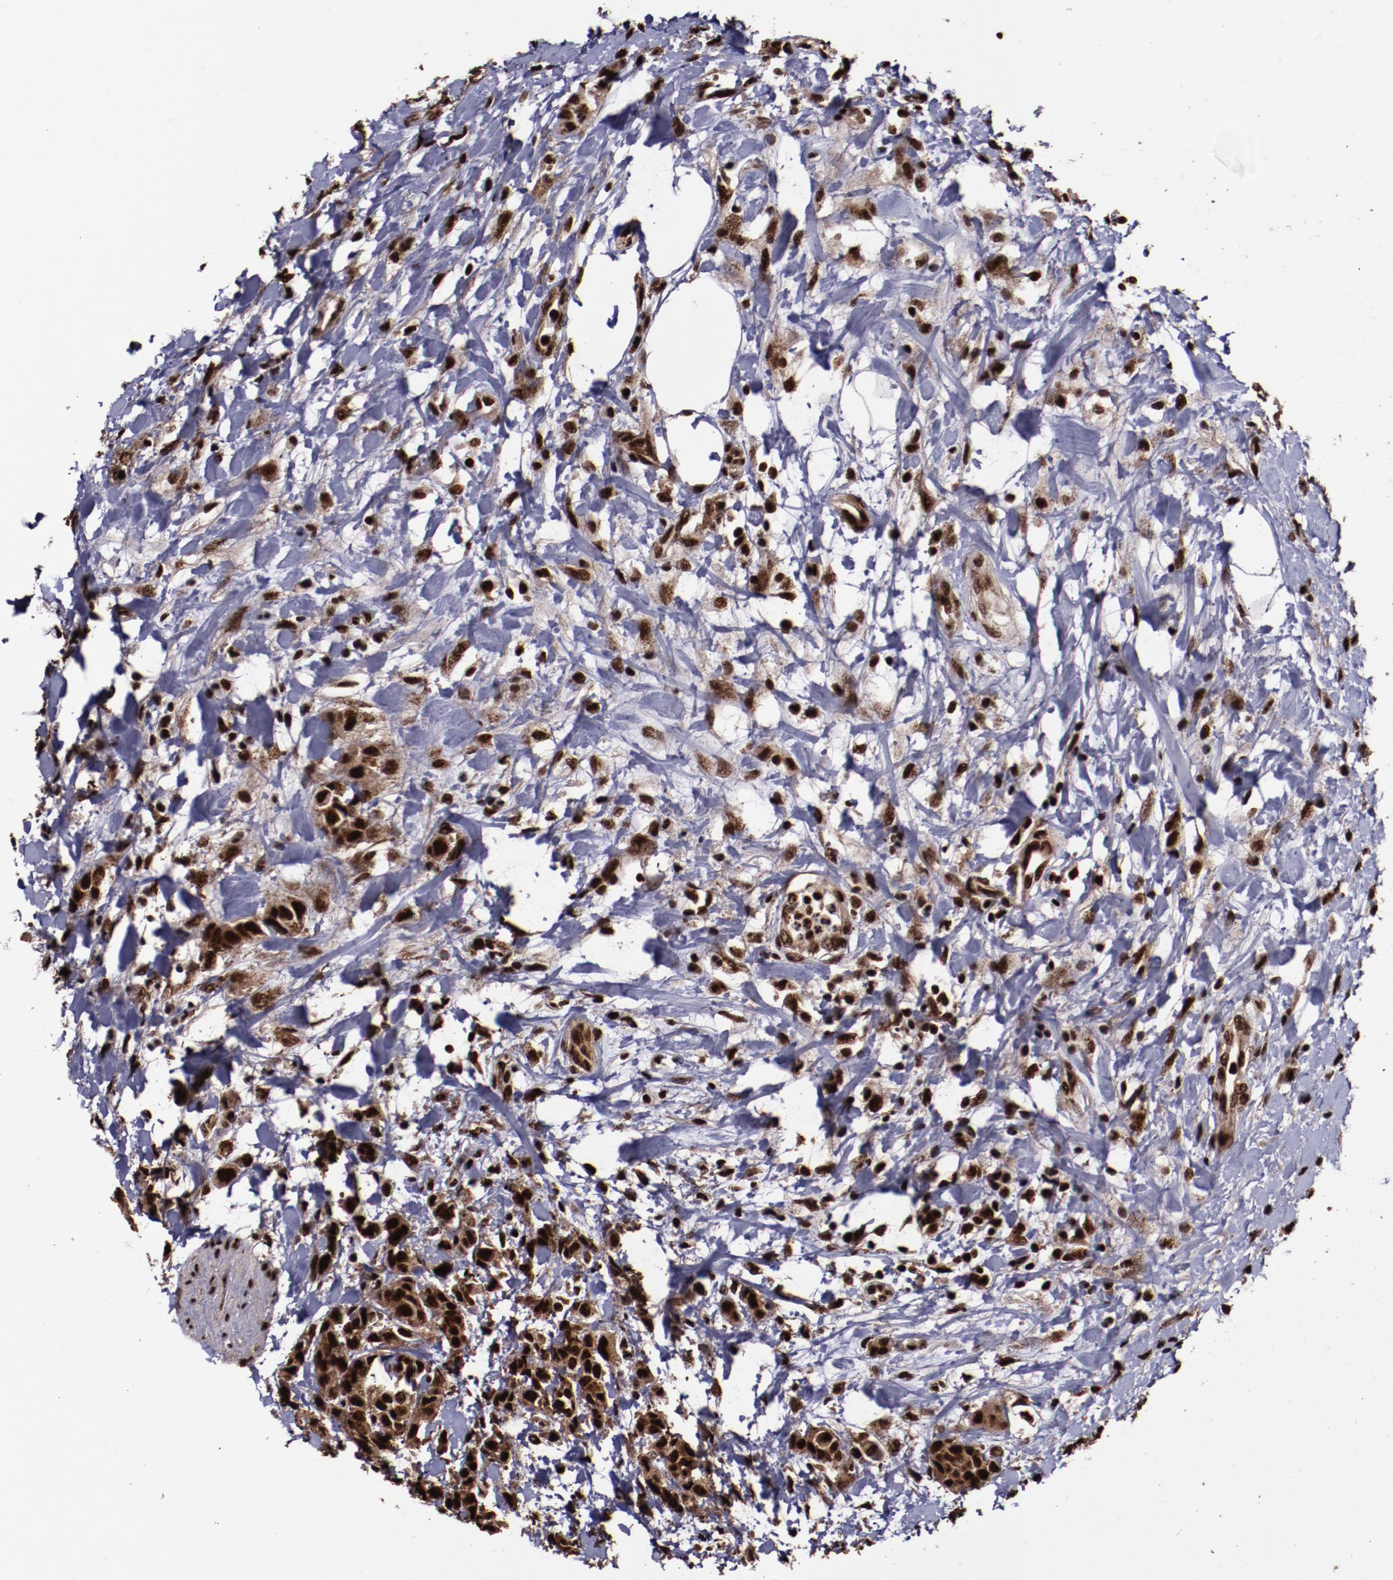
{"staining": {"intensity": "strong", "quantity": ">75%", "location": "cytoplasmic/membranous,nuclear"}, "tissue": "urothelial cancer", "cell_type": "Tumor cells", "image_type": "cancer", "snomed": [{"axis": "morphology", "description": "Urothelial carcinoma, High grade"}, {"axis": "topography", "description": "Urinary bladder"}], "caption": "Immunohistochemical staining of human high-grade urothelial carcinoma reveals strong cytoplasmic/membranous and nuclear protein expression in about >75% of tumor cells.", "gene": "SNW1", "patient": {"sex": "male", "age": 56}}